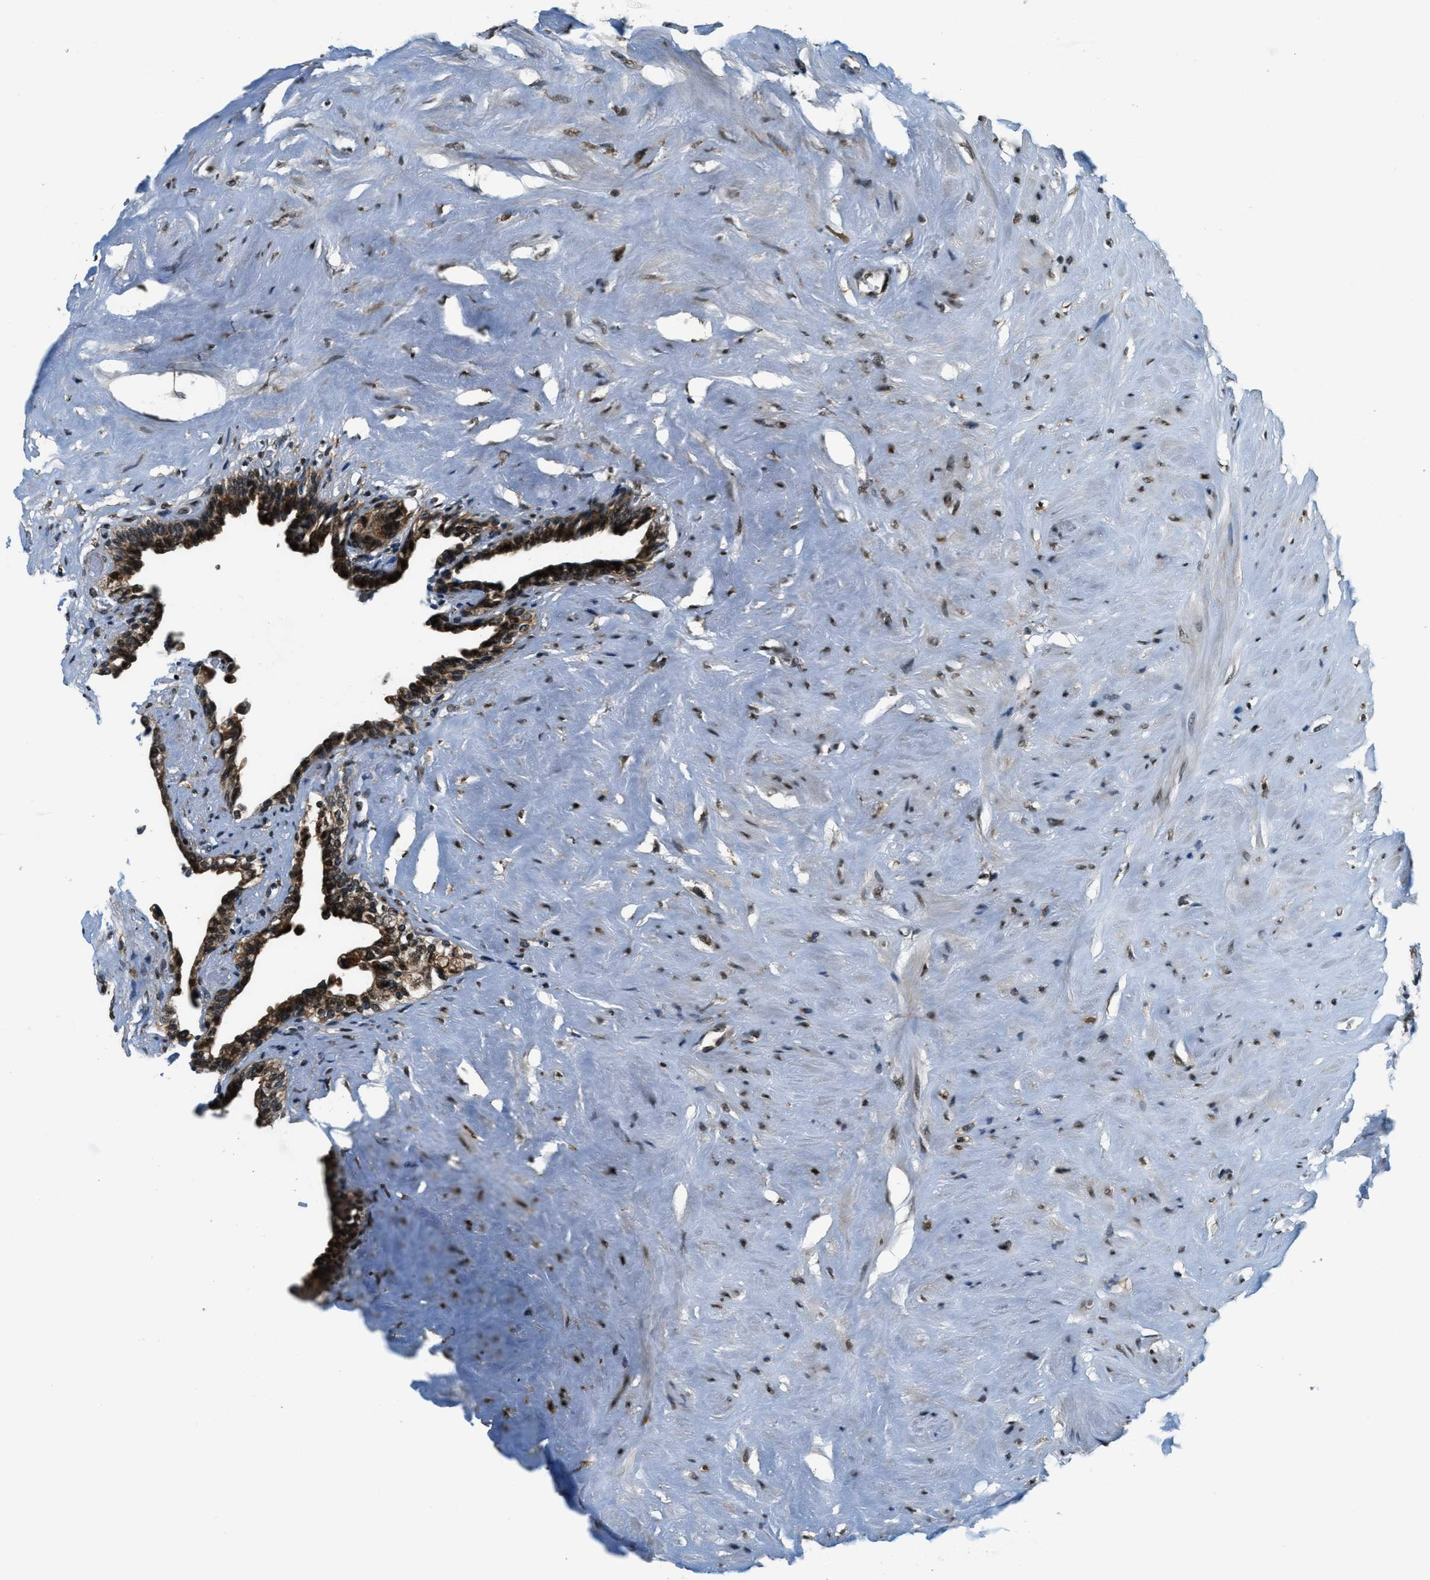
{"staining": {"intensity": "strong", "quantity": ">75%", "location": "cytoplasmic/membranous"}, "tissue": "seminal vesicle", "cell_type": "Glandular cells", "image_type": "normal", "snomed": [{"axis": "morphology", "description": "Normal tissue, NOS"}, {"axis": "topography", "description": "Seminal veicle"}], "caption": "This is a photomicrograph of immunohistochemistry staining of normal seminal vesicle, which shows strong positivity in the cytoplasmic/membranous of glandular cells.", "gene": "RAB11FIP1", "patient": {"sex": "male", "age": 63}}